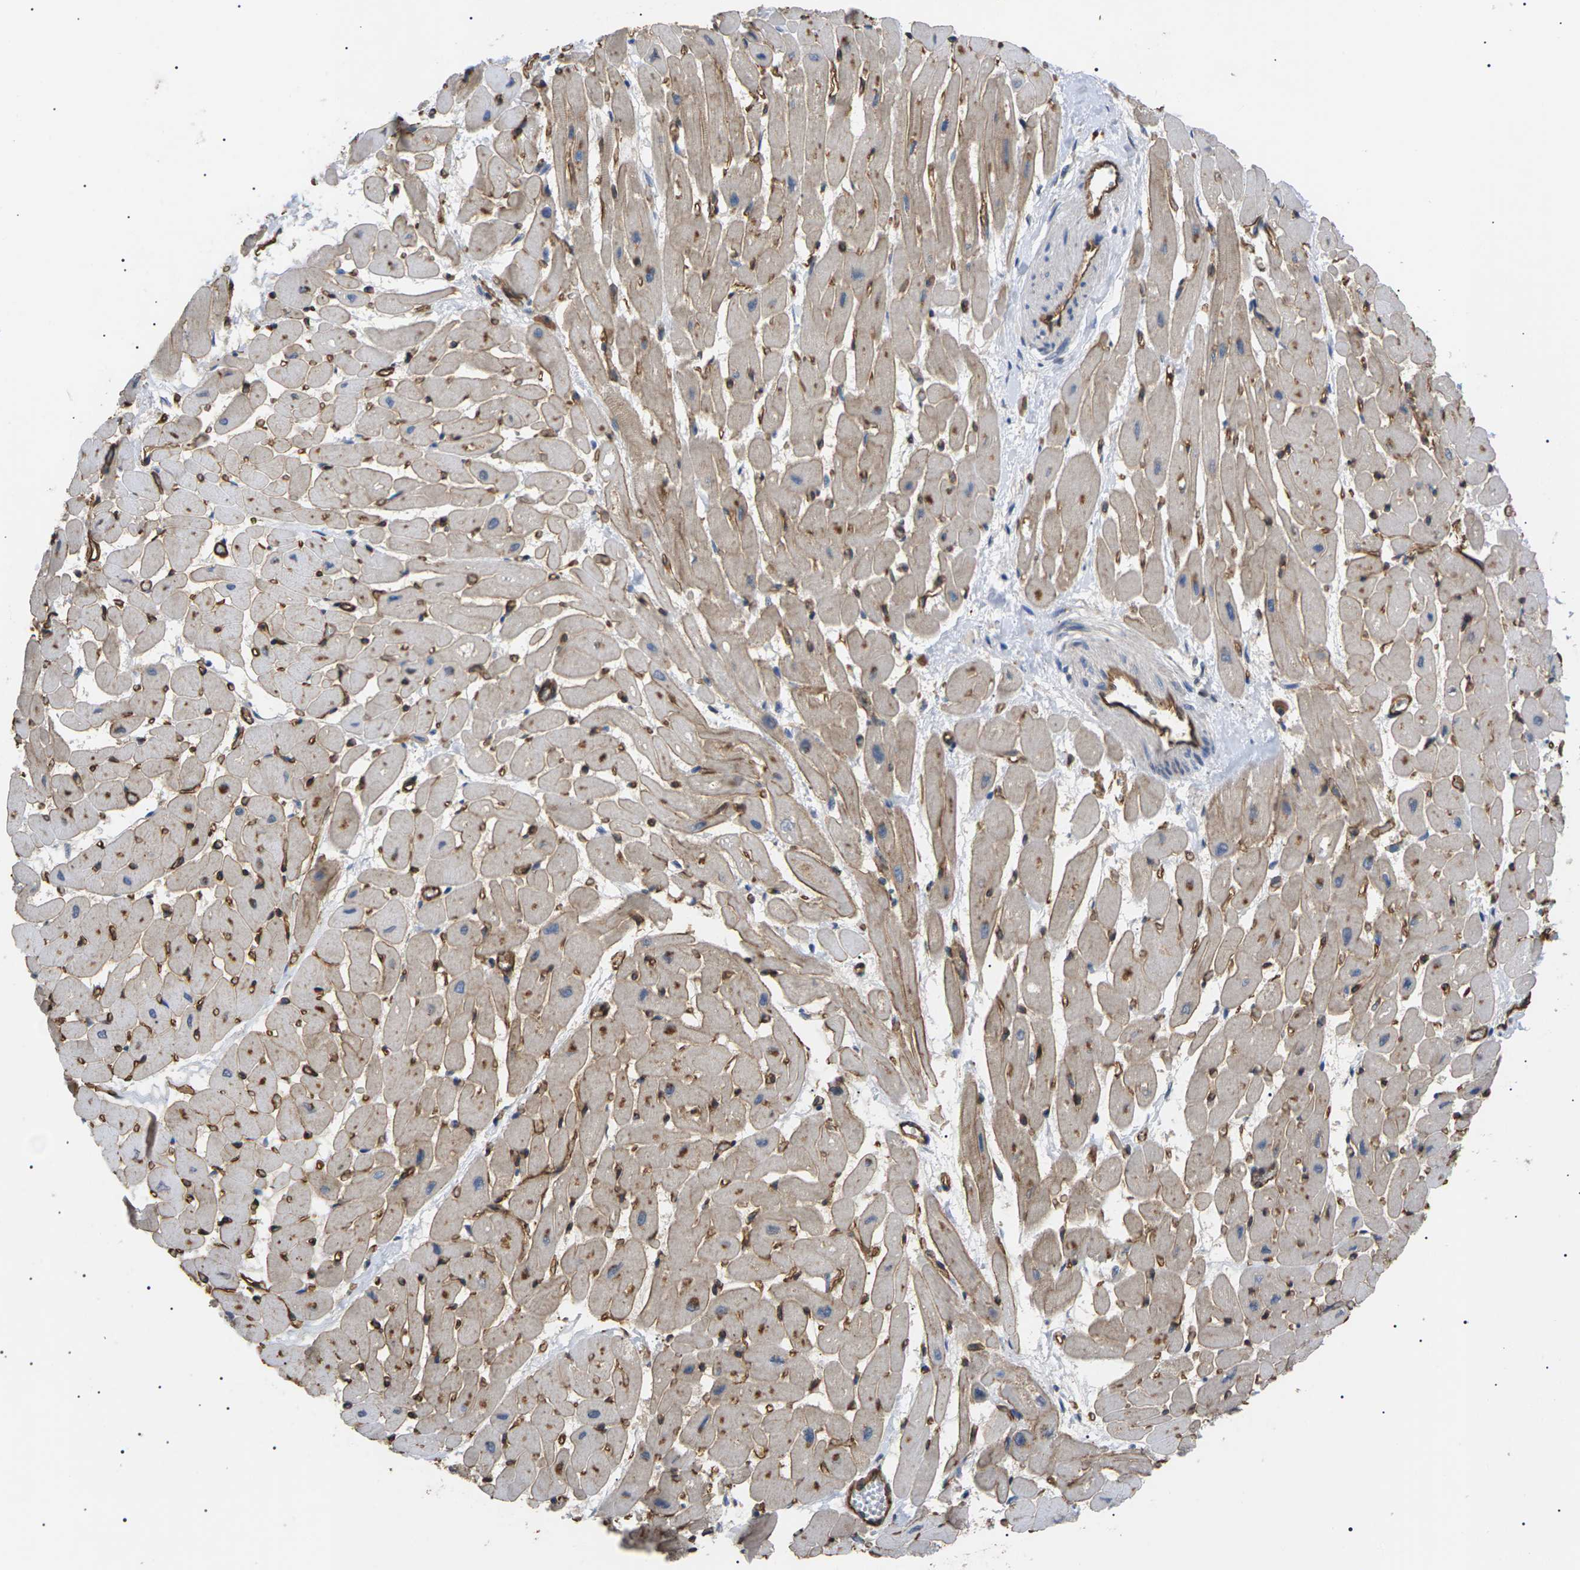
{"staining": {"intensity": "weak", "quantity": ">75%", "location": "cytoplasmic/membranous"}, "tissue": "heart muscle", "cell_type": "Cardiomyocytes", "image_type": "normal", "snomed": [{"axis": "morphology", "description": "Normal tissue, NOS"}, {"axis": "topography", "description": "Heart"}], "caption": "A brown stain labels weak cytoplasmic/membranous expression of a protein in cardiomyocytes of benign heart muscle. The protein is stained brown, and the nuclei are stained in blue (DAB IHC with brightfield microscopy, high magnification).", "gene": "TMTC4", "patient": {"sex": "male", "age": 45}}